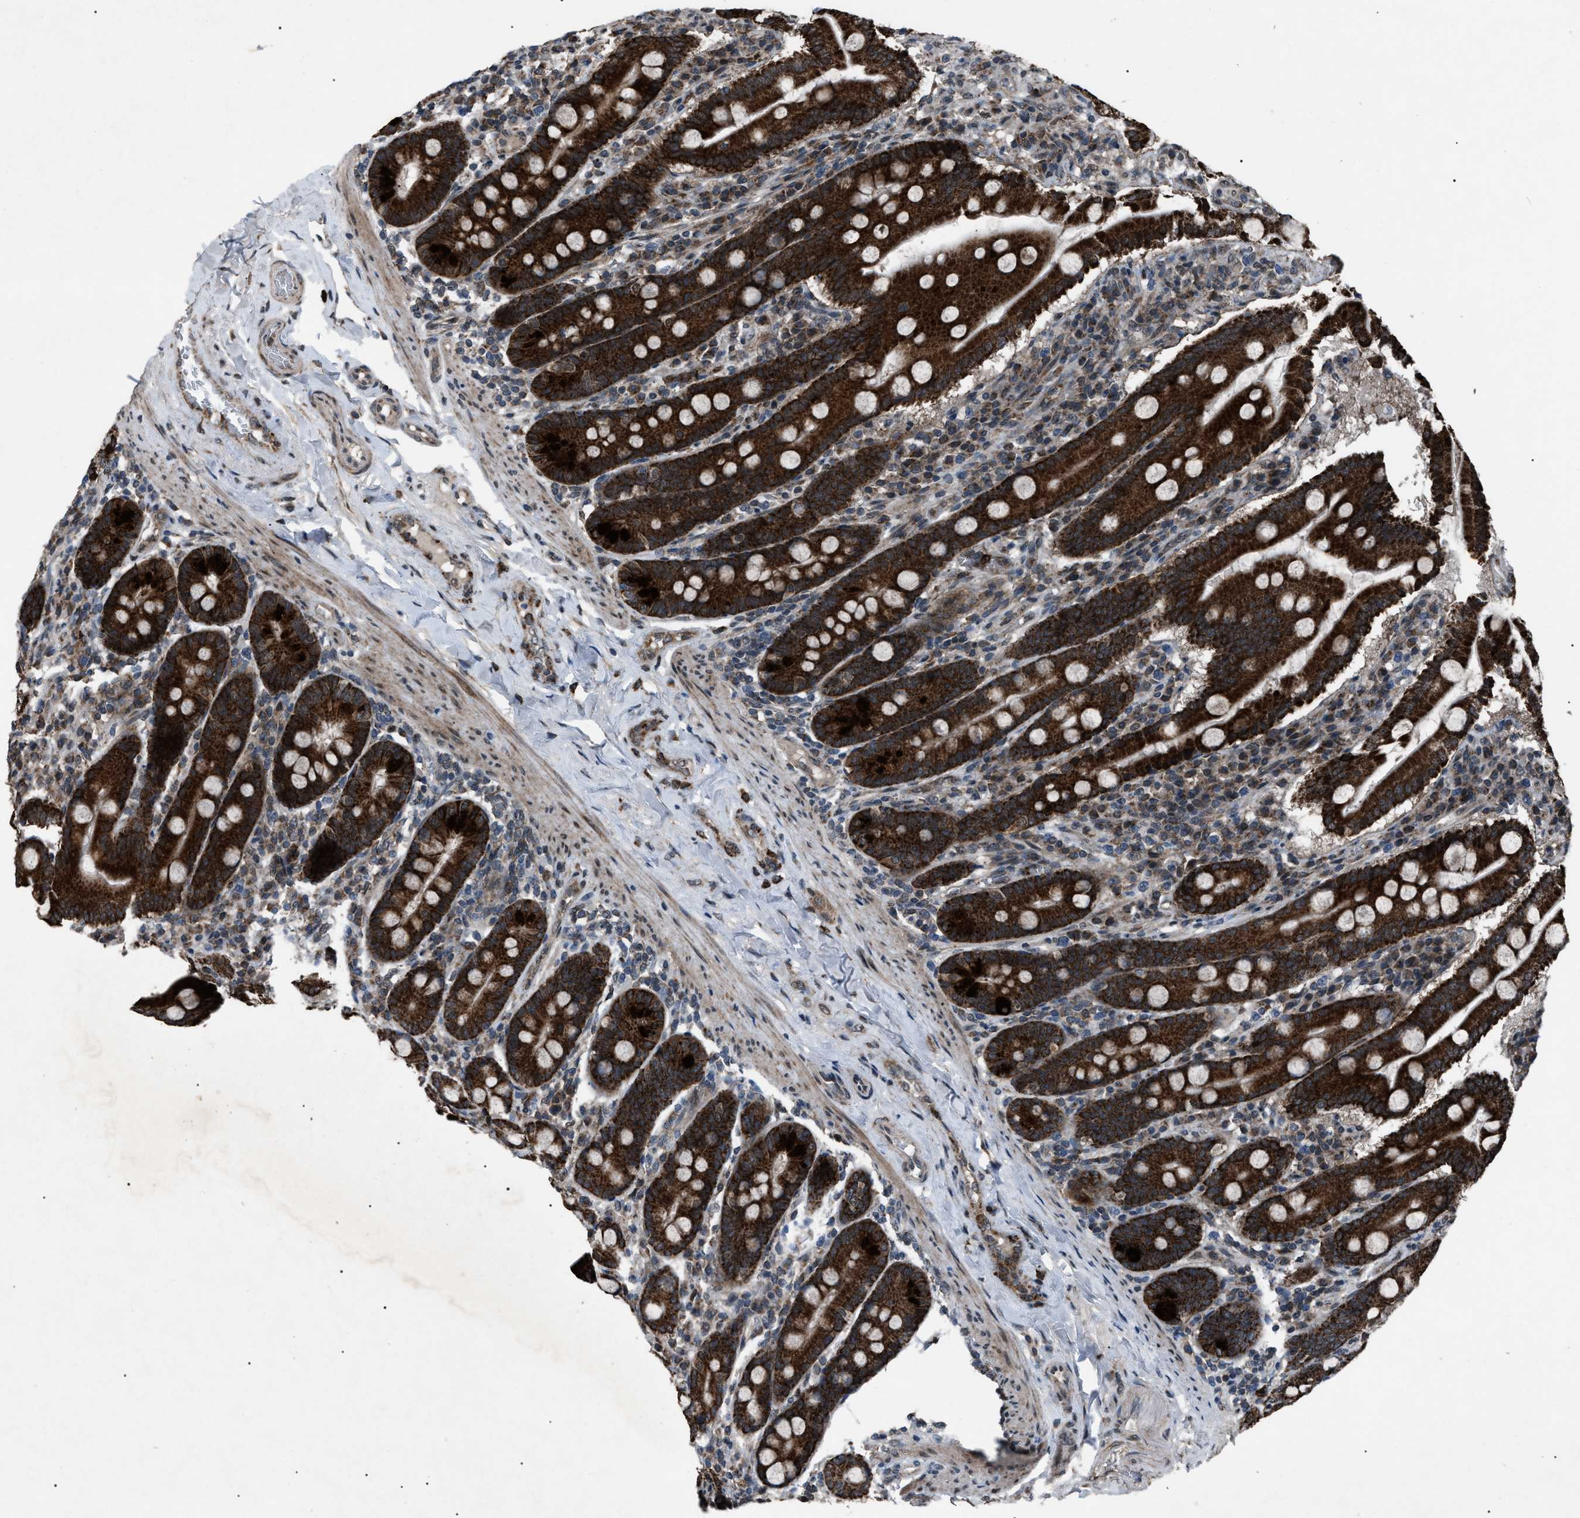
{"staining": {"intensity": "strong", "quantity": ">75%", "location": "cytoplasmic/membranous"}, "tissue": "duodenum", "cell_type": "Glandular cells", "image_type": "normal", "snomed": [{"axis": "morphology", "description": "Normal tissue, NOS"}, {"axis": "topography", "description": "Duodenum"}], "caption": "The image exhibits immunohistochemical staining of unremarkable duodenum. There is strong cytoplasmic/membranous expression is identified in approximately >75% of glandular cells. Immunohistochemistry (ihc) stains the protein in brown and the nuclei are stained blue.", "gene": "ZFAND2A", "patient": {"sex": "male", "age": 50}}